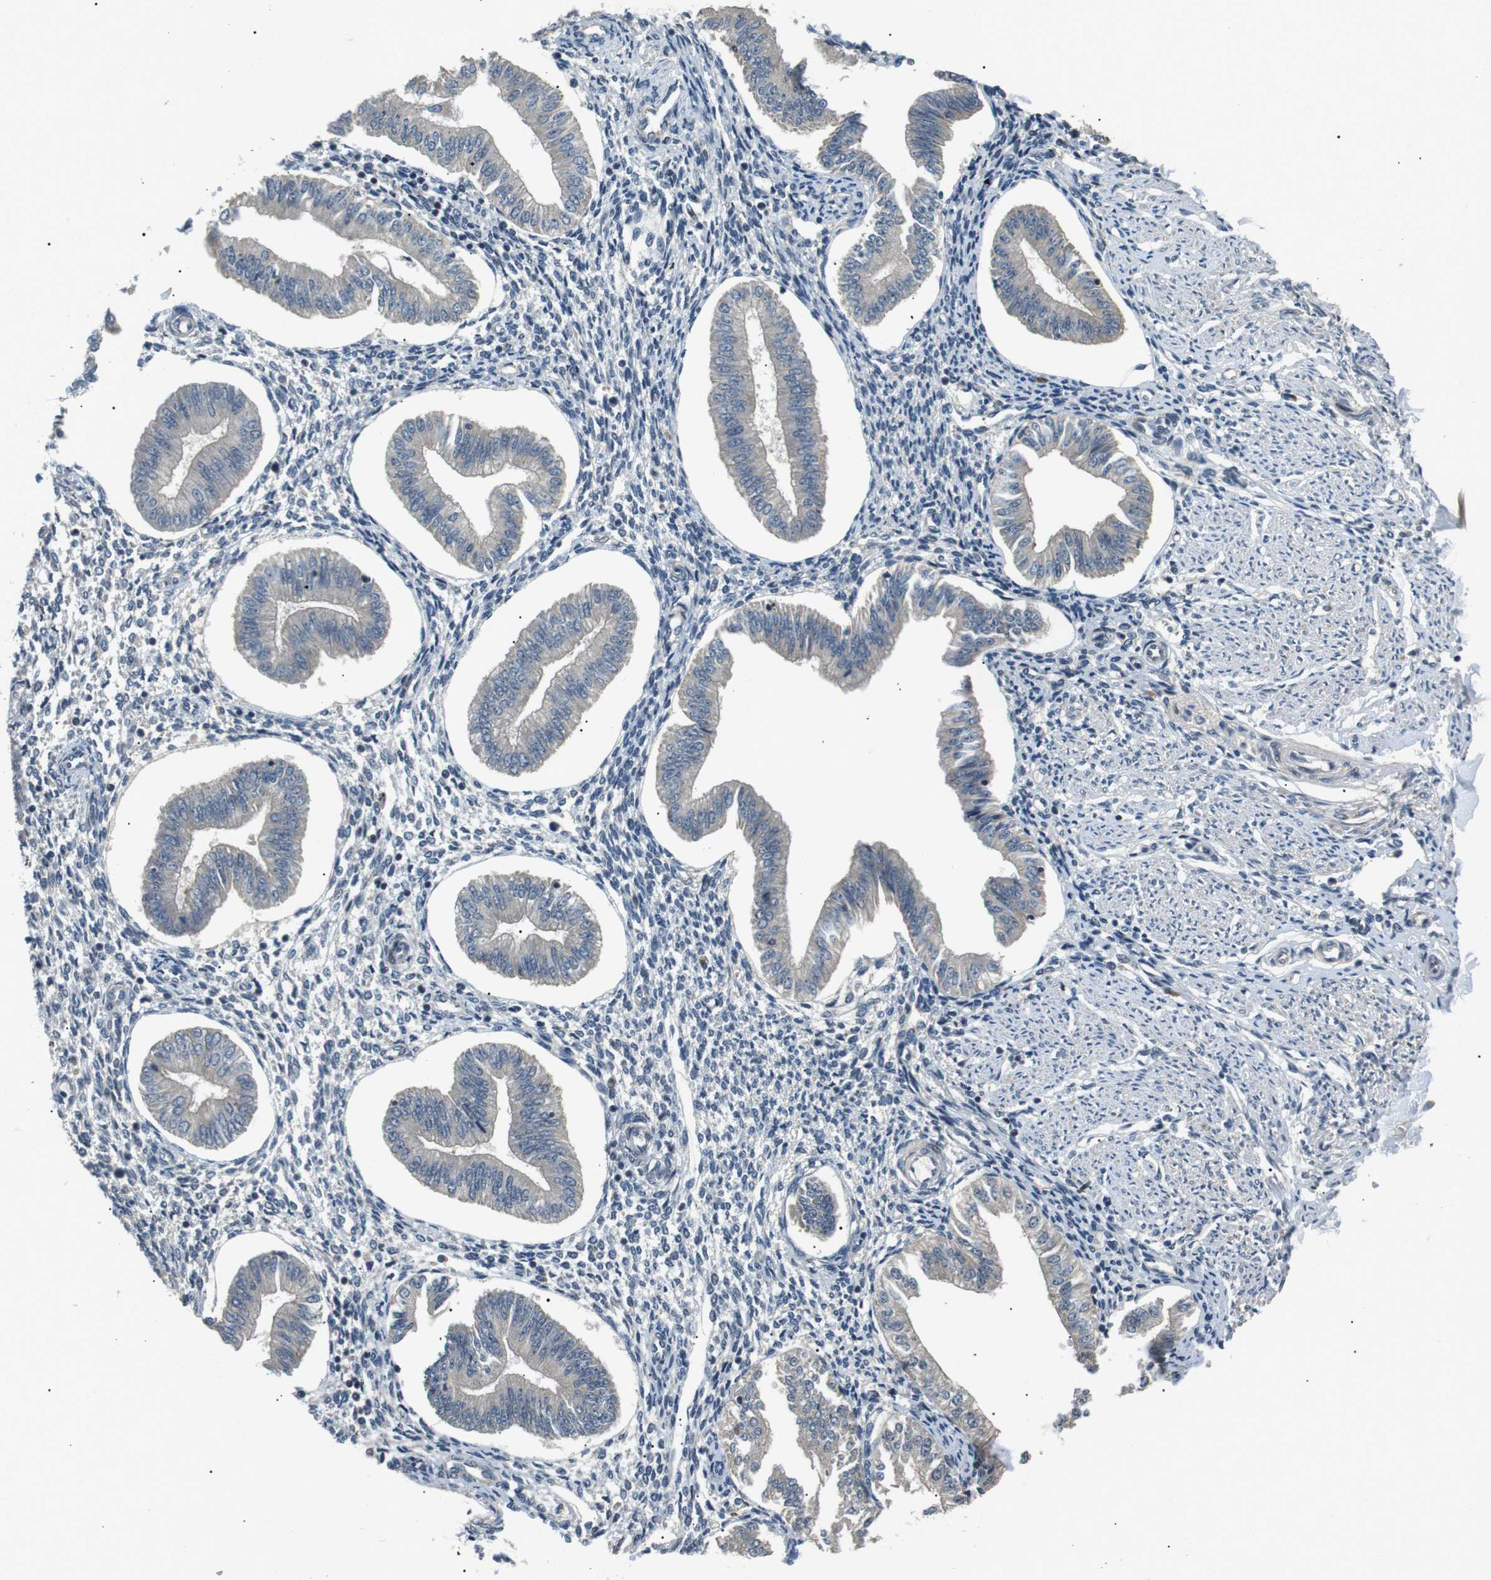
{"staining": {"intensity": "negative", "quantity": "none", "location": "none"}, "tissue": "endometrium", "cell_type": "Cells in endometrial stroma", "image_type": "normal", "snomed": [{"axis": "morphology", "description": "Normal tissue, NOS"}, {"axis": "topography", "description": "Endometrium"}], "caption": "An image of endometrium stained for a protein demonstrates no brown staining in cells in endometrial stroma.", "gene": "HSPA13", "patient": {"sex": "female", "age": 50}}